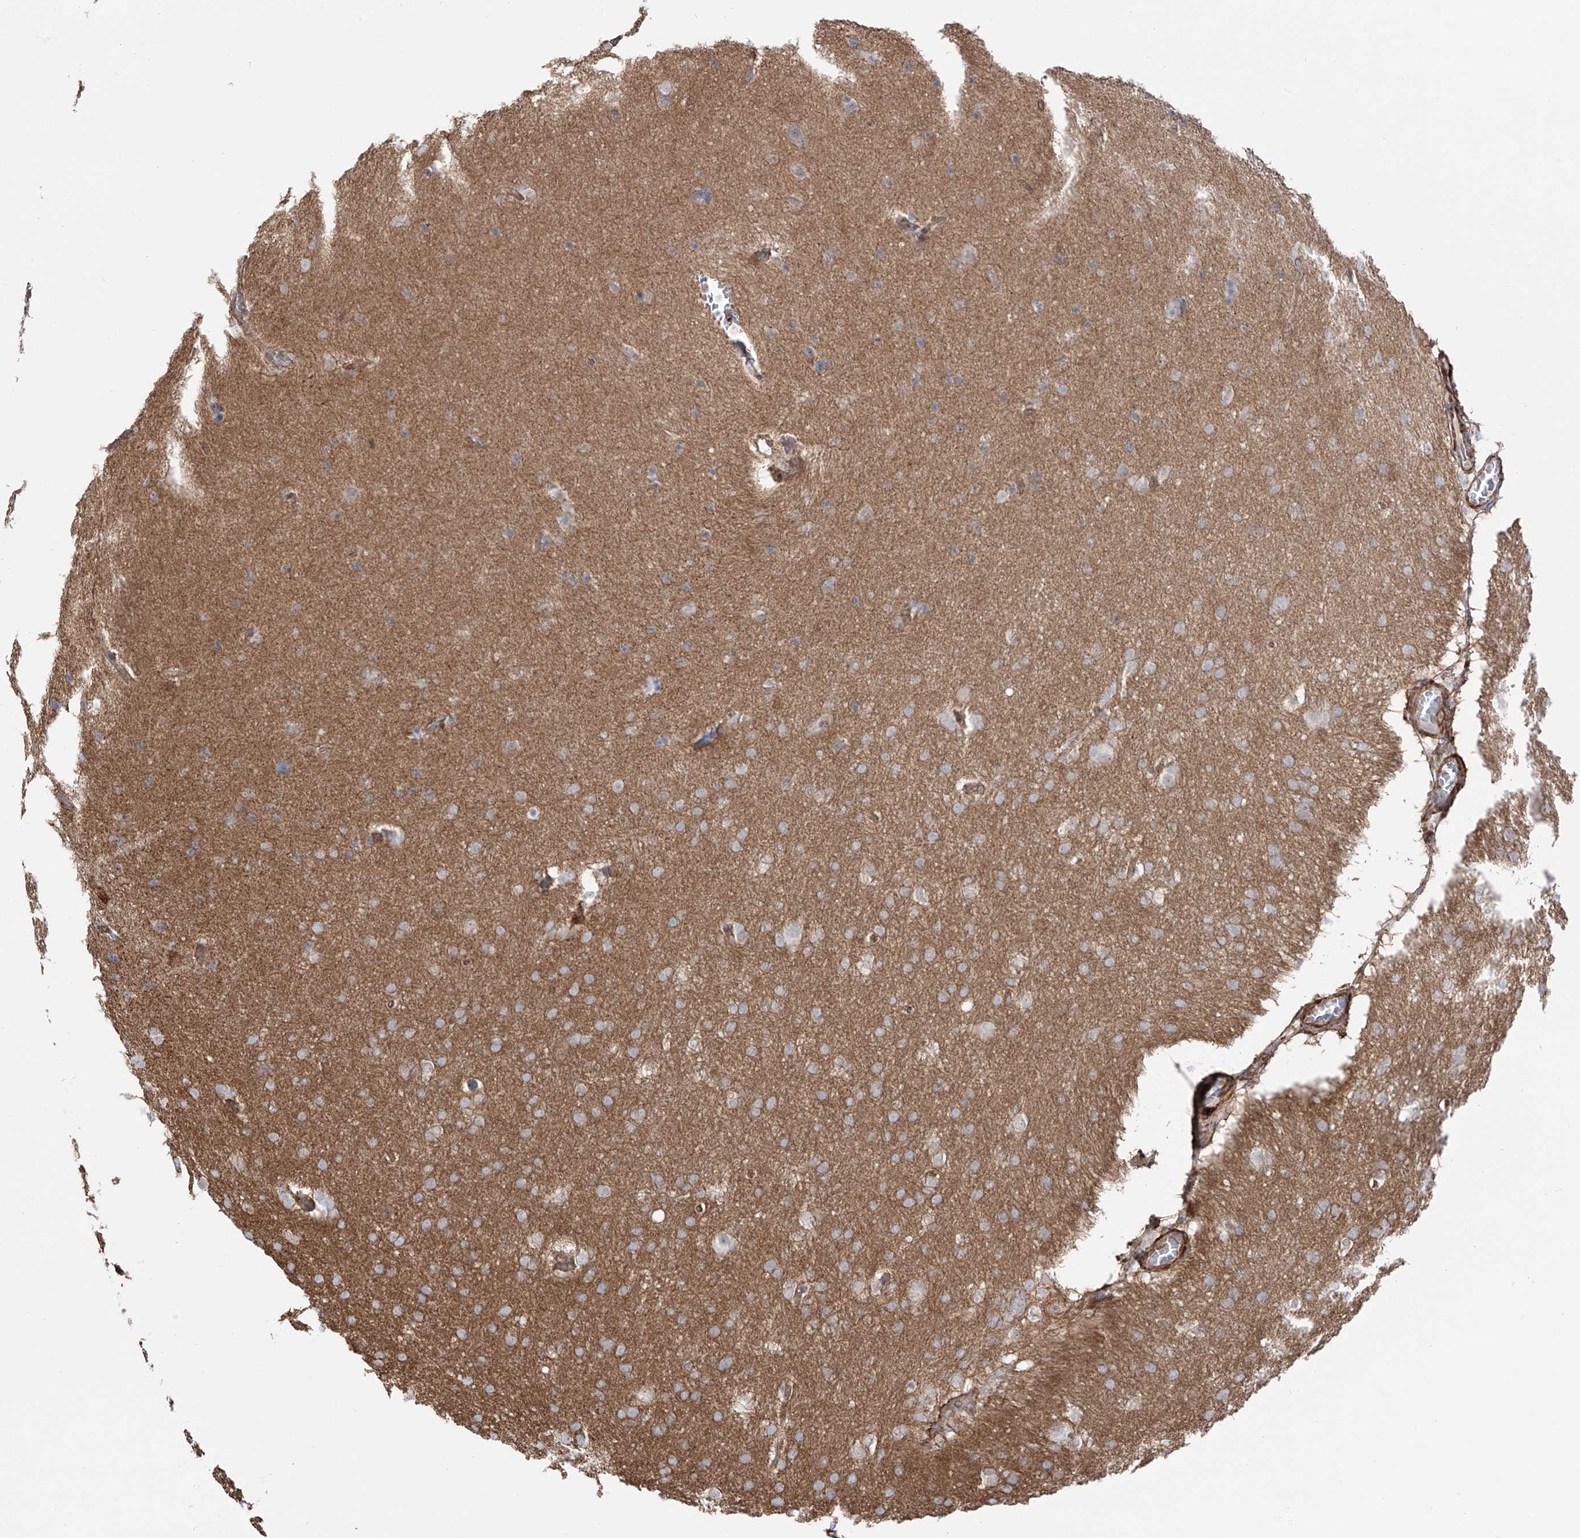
{"staining": {"intensity": "negative", "quantity": "none", "location": "none"}, "tissue": "glioma", "cell_type": "Tumor cells", "image_type": "cancer", "snomed": [{"axis": "morphology", "description": "Glioma, malignant, Low grade"}, {"axis": "topography", "description": "Brain"}], "caption": "An IHC histopathology image of glioma is shown. There is no staining in tumor cells of glioma. (DAB immunohistochemistry, high magnification).", "gene": "ZNF180", "patient": {"sex": "female", "age": 37}}